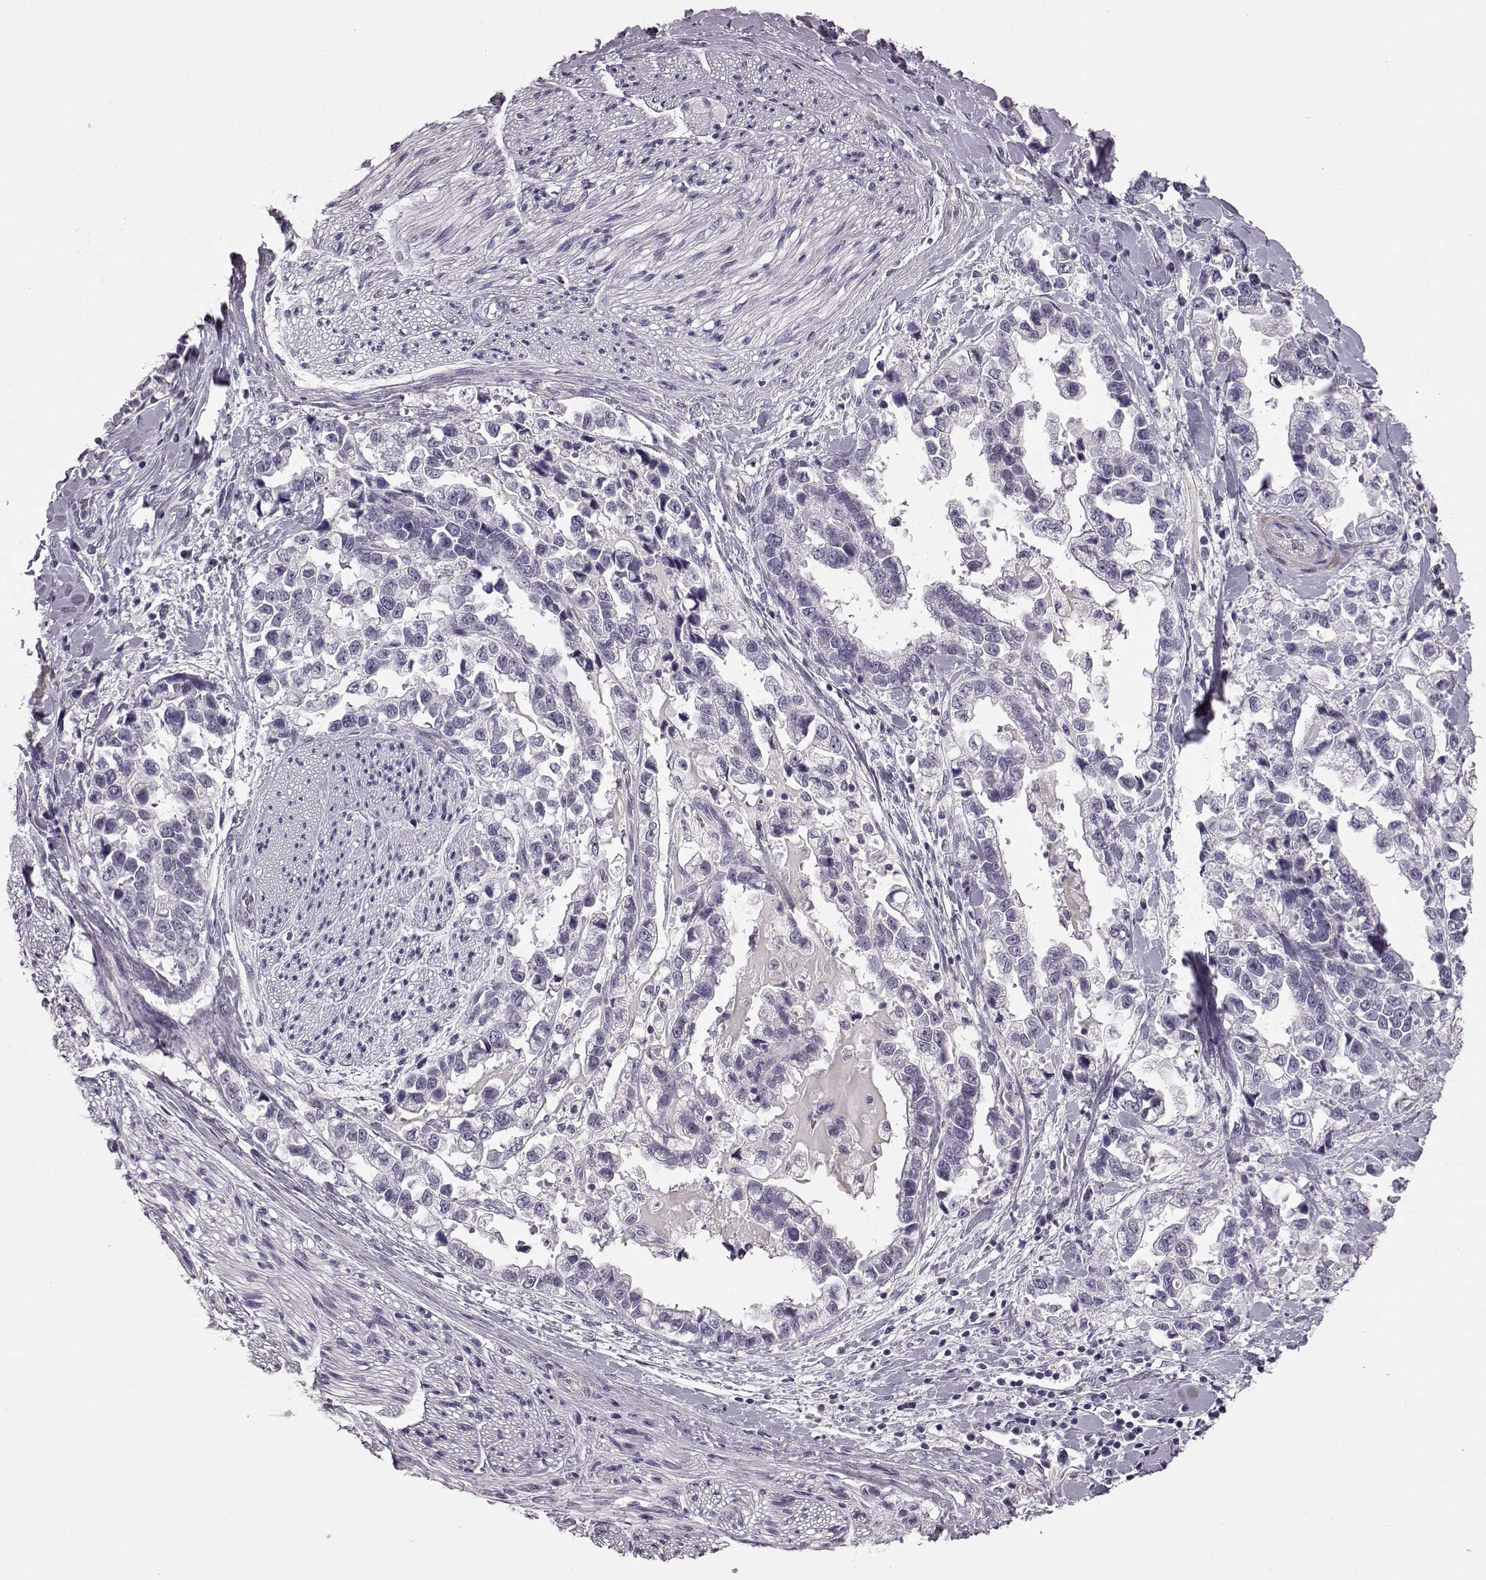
{"staining": {"intensity": "negative", "quantity": "none", "location": "none"}, "tissue": "stomach cancer", "cell_type": "Tumor cells", "image_type": "cancer", "snomed": [{"axis": "morphology", "description": "Adenocarcinoma, NOS"}, {"axis": "topography", "description": "Stomach"}], "caption": "This is an immunohistochemistry photomicrograph of human stomach adenocarcinoma. There is no staining in tumor cells.", "gene": "SLCO3A1", "patient": {"sex": "male", "age": 59}}